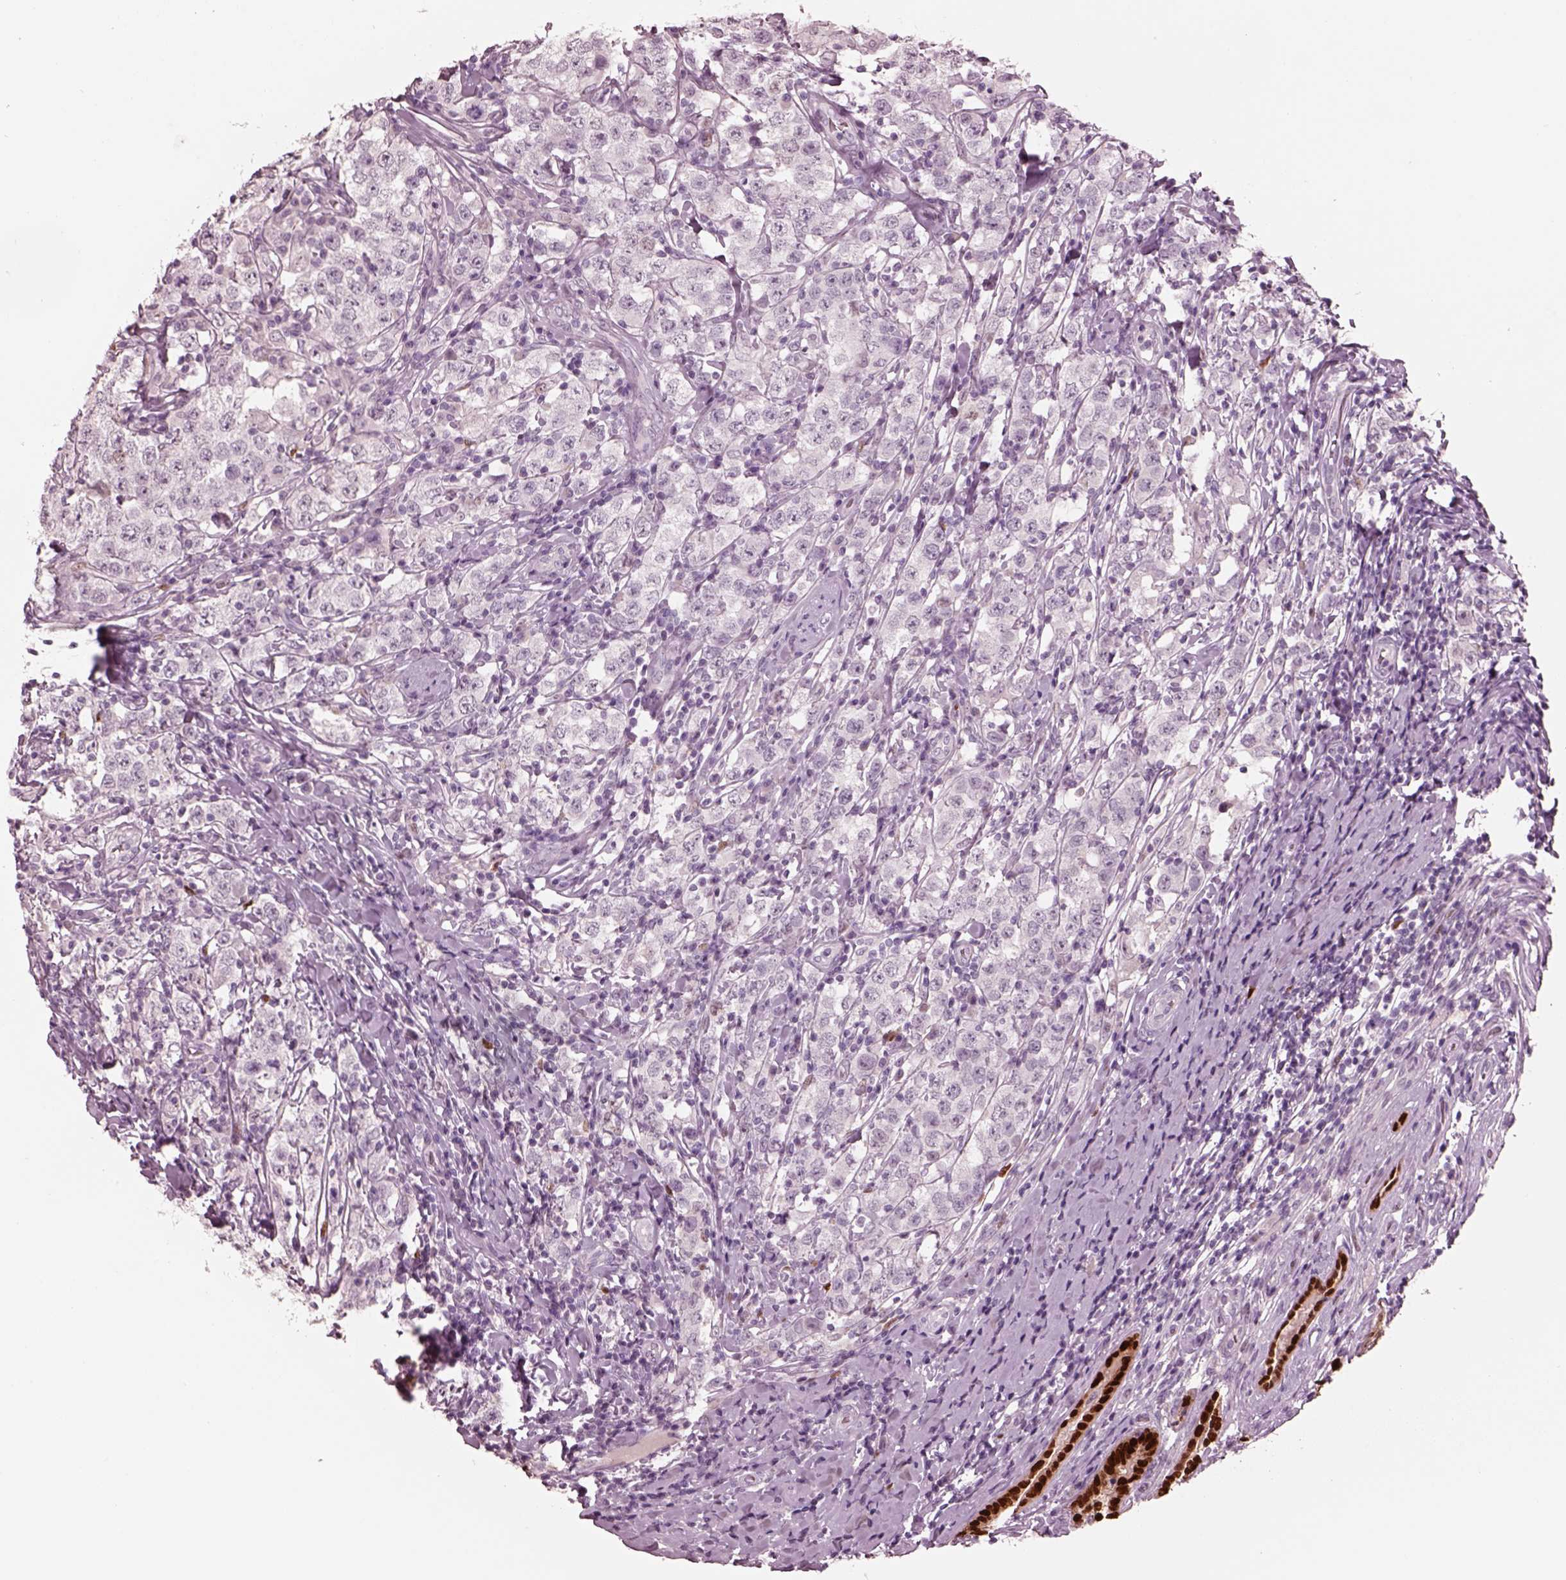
{"staining": {"intensity": "negative", "quantity": "none", "location": "none"}, "tissue": "testis cancer", "cell_type": "Tumor cells", "image_type": "cancer", "snomed": [{"axis": "morphology", "description": "Seminoma, NOS"}, {"axis": "morphology", "description": "Carcinoma, Embryonal, NOS"}, {"axis": "topography", "description": "Testis"}], "caption": "High magnification brightfield microscopy of testis seminoma stained with DAB (brown) and counterstained with hematoxylin (blue): tumor cells show no significant staining. Nuclei are stained in blue.", "gene": "SOX9", "patient": {"sex": "male", "age": 41}}